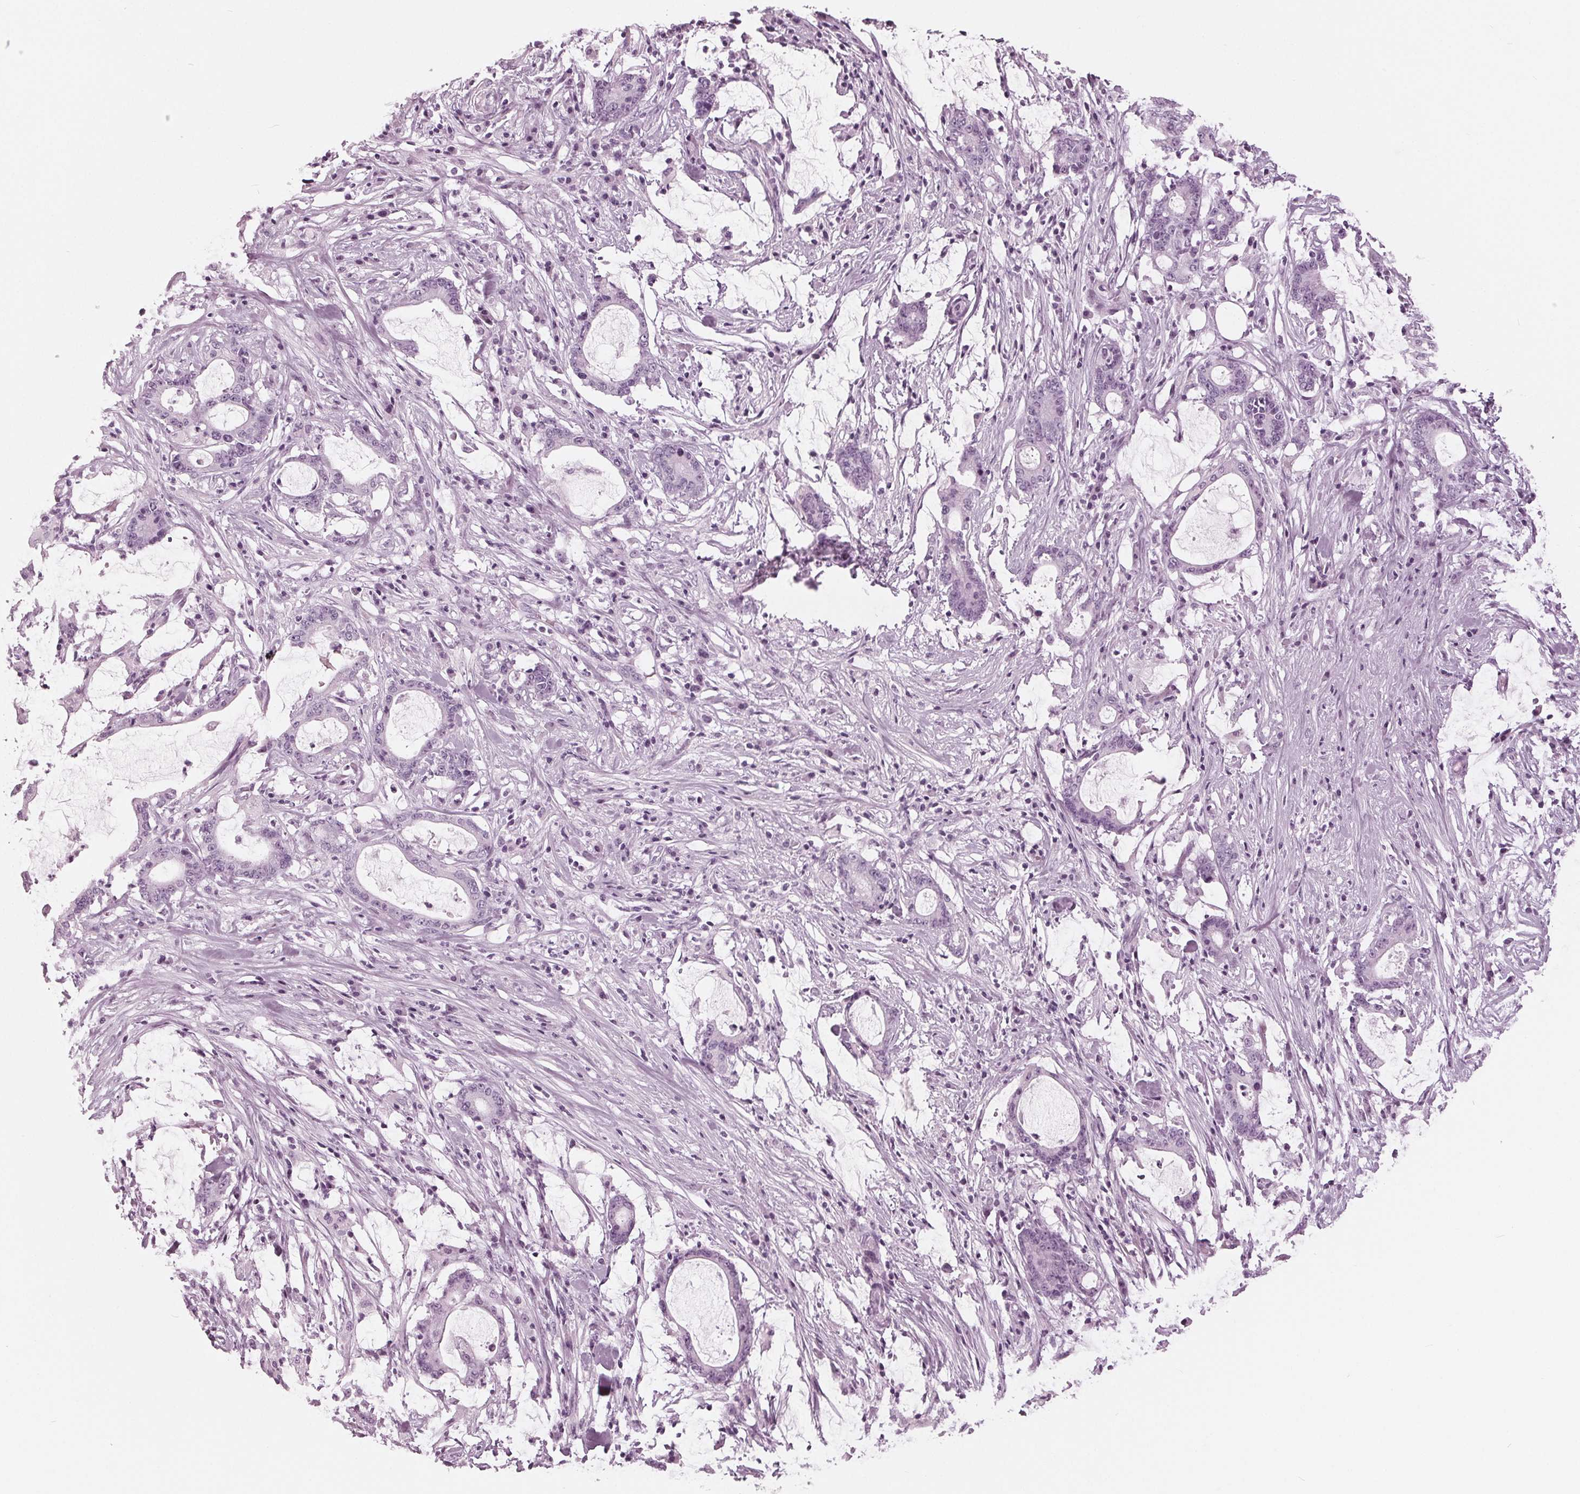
{"staining": {"intensity": "negative", "quantity": "none", "location": "none"}, "tissue": "stomach cancer", "cell_type": "Tumor cells", "image_type": "cancer", "snomed": [{"axis": "morphology", "description": "Adenocarcinoma, NOS"}, {"axis": "topography", "description": "Stomach, upper"}], "caption": "Immunohistochemistry (IHC) image of stomach cancer (adenocarcinoma) stained for a protein (brown), which exhibits no staining in tumor cells.", "gene": "KRT28", "patient": {"sex": "male", "age": 68}}